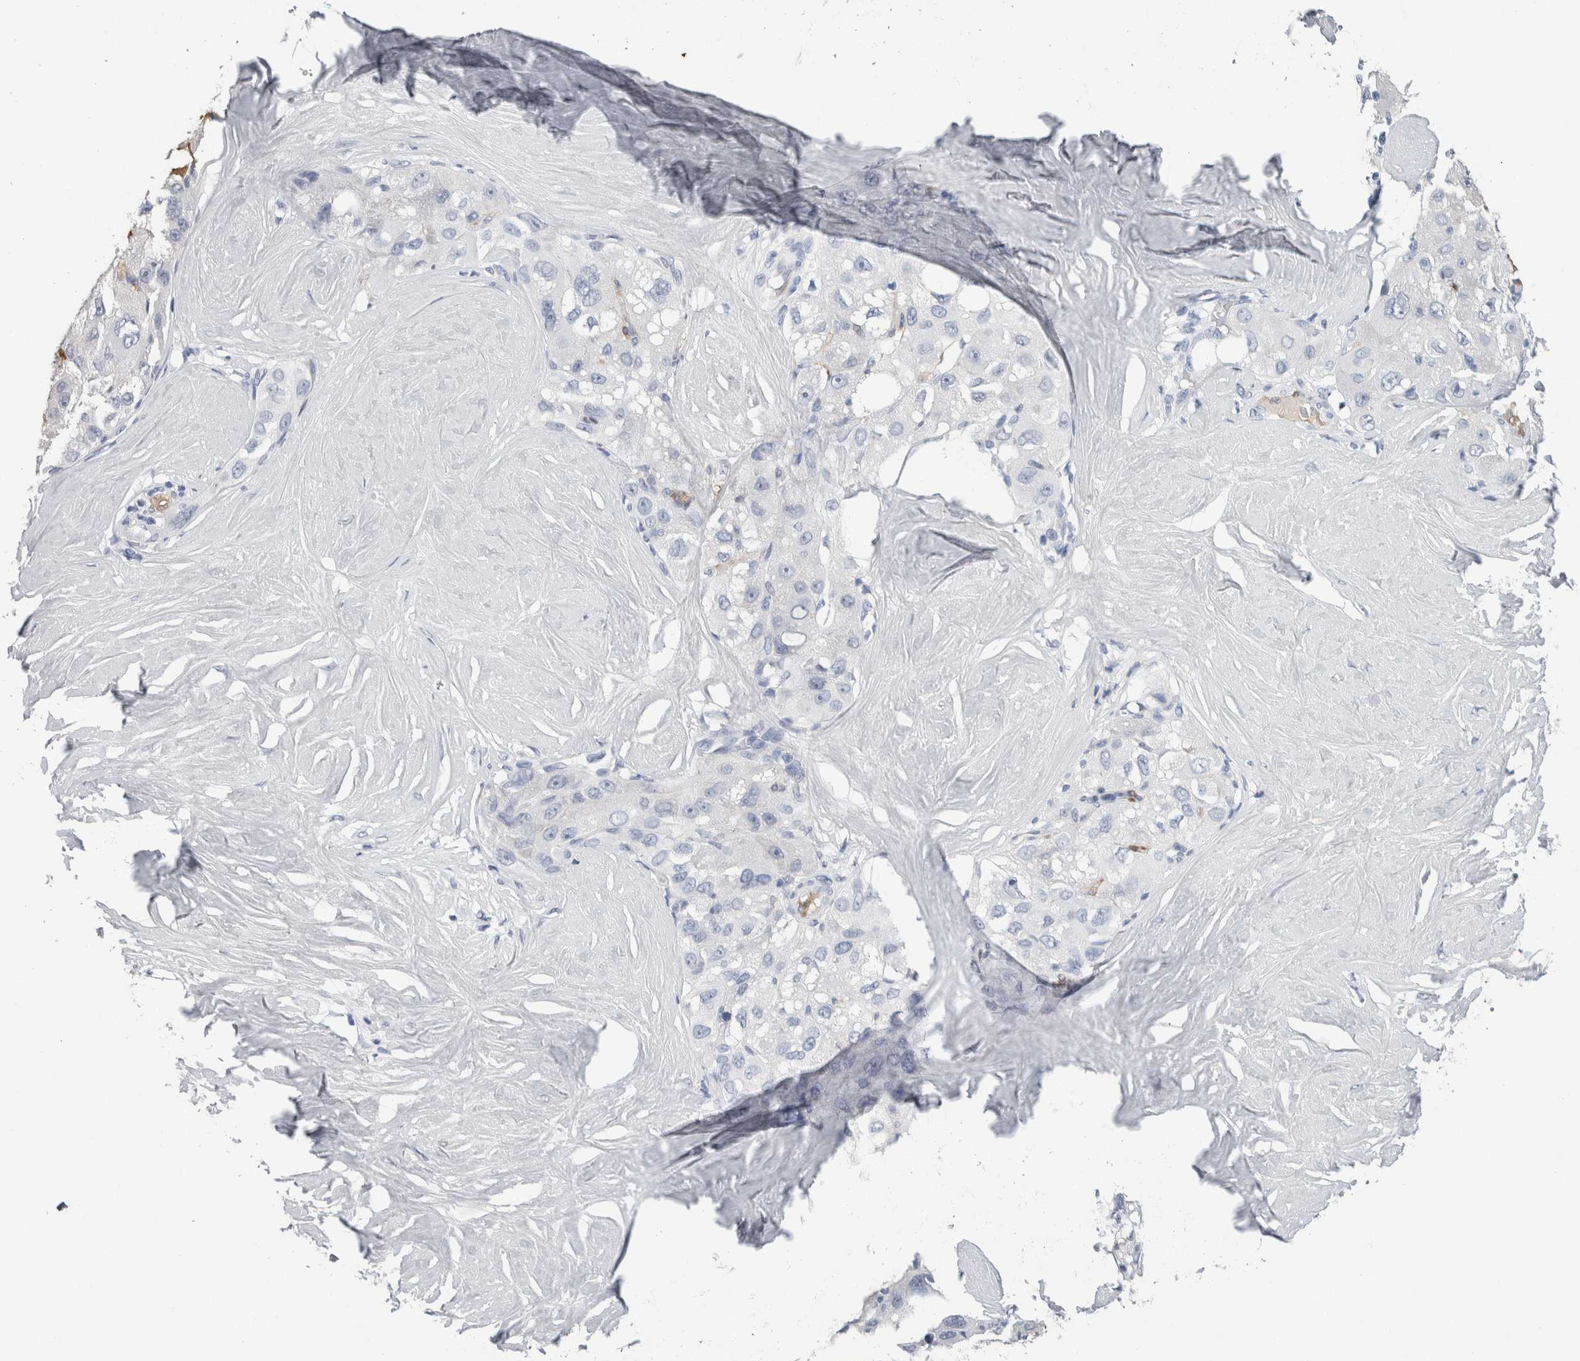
{"staining": {"intensity": "negative", "quantity": "none", "location": "none"}, "tissue": "liver cancer", "cell_type": "Tumor cells", "image_type": "cancer", "snomed": [{"axis": "morphology", "description": "Carcinoma, Hepatocellular, NOS"}, {"axis": "topography", "description": "Liver"}], "caption": "Immunohistochemistry histopathology image of human liver hepatocellular carcinoma stained for a protein (brown), which shows no expression in tumor cells.", "gene": "FABP4", "patient": {"sex": "male", "age": 80}}